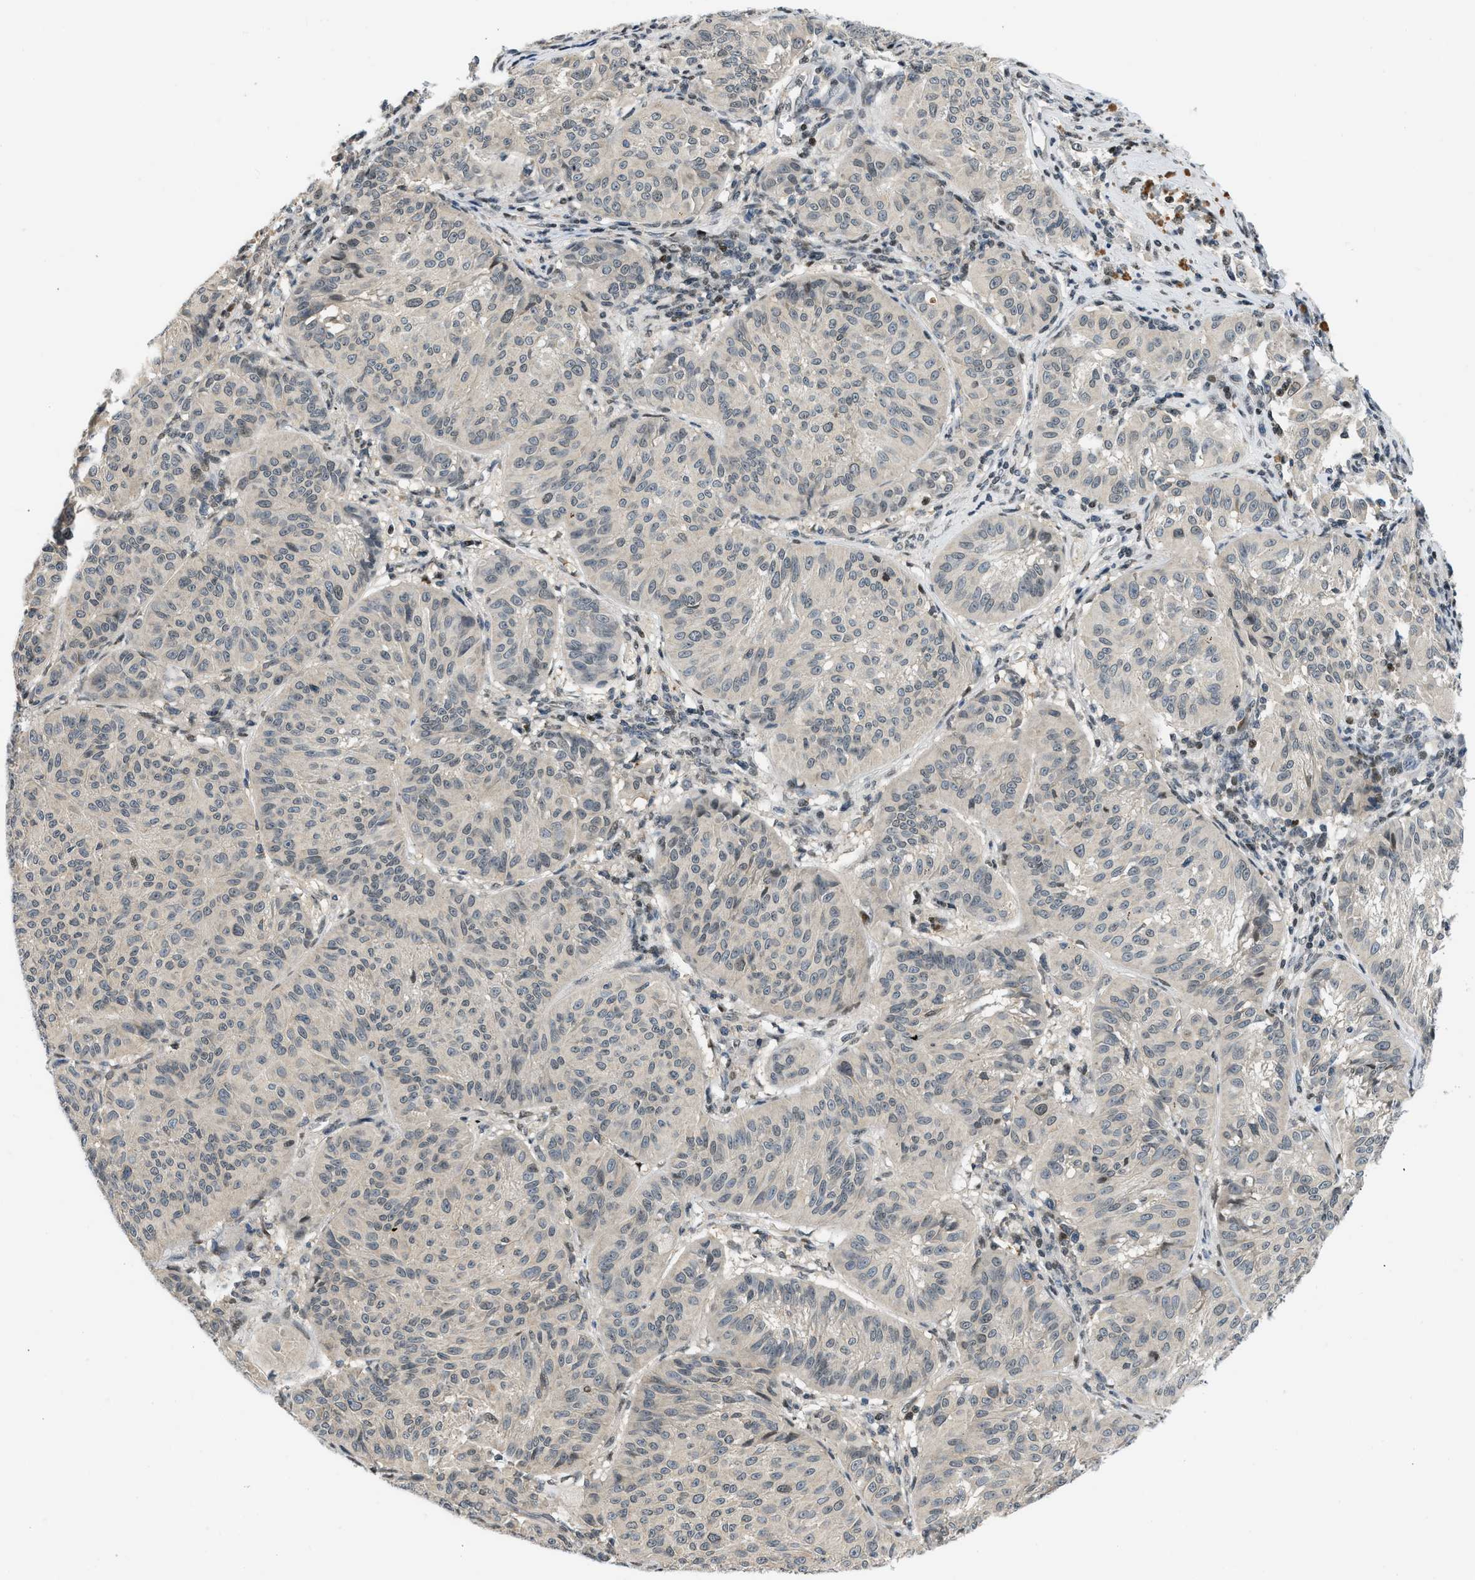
{"staining": {"intensity": "moderate", "quantity": "<25%", "location": "nuclear"}, "tissue": "melanoma", "cell_type": "Tumor cells", "image_type": "cancer", "snomed": [{"axis": "morphology", "description": "Malignant melanoma, NOS"}, {"axis": "topography", "description": "Skin"}], "caption": "Malignant melanoma stained with DAB (3,3'-diaminobenzidine) IHC demonstrates low levels of moderate nuclear positivity in about <25% of tumor cells.", "gene": "OLIG3", "patient": {"sex": "female", "age": 72}}